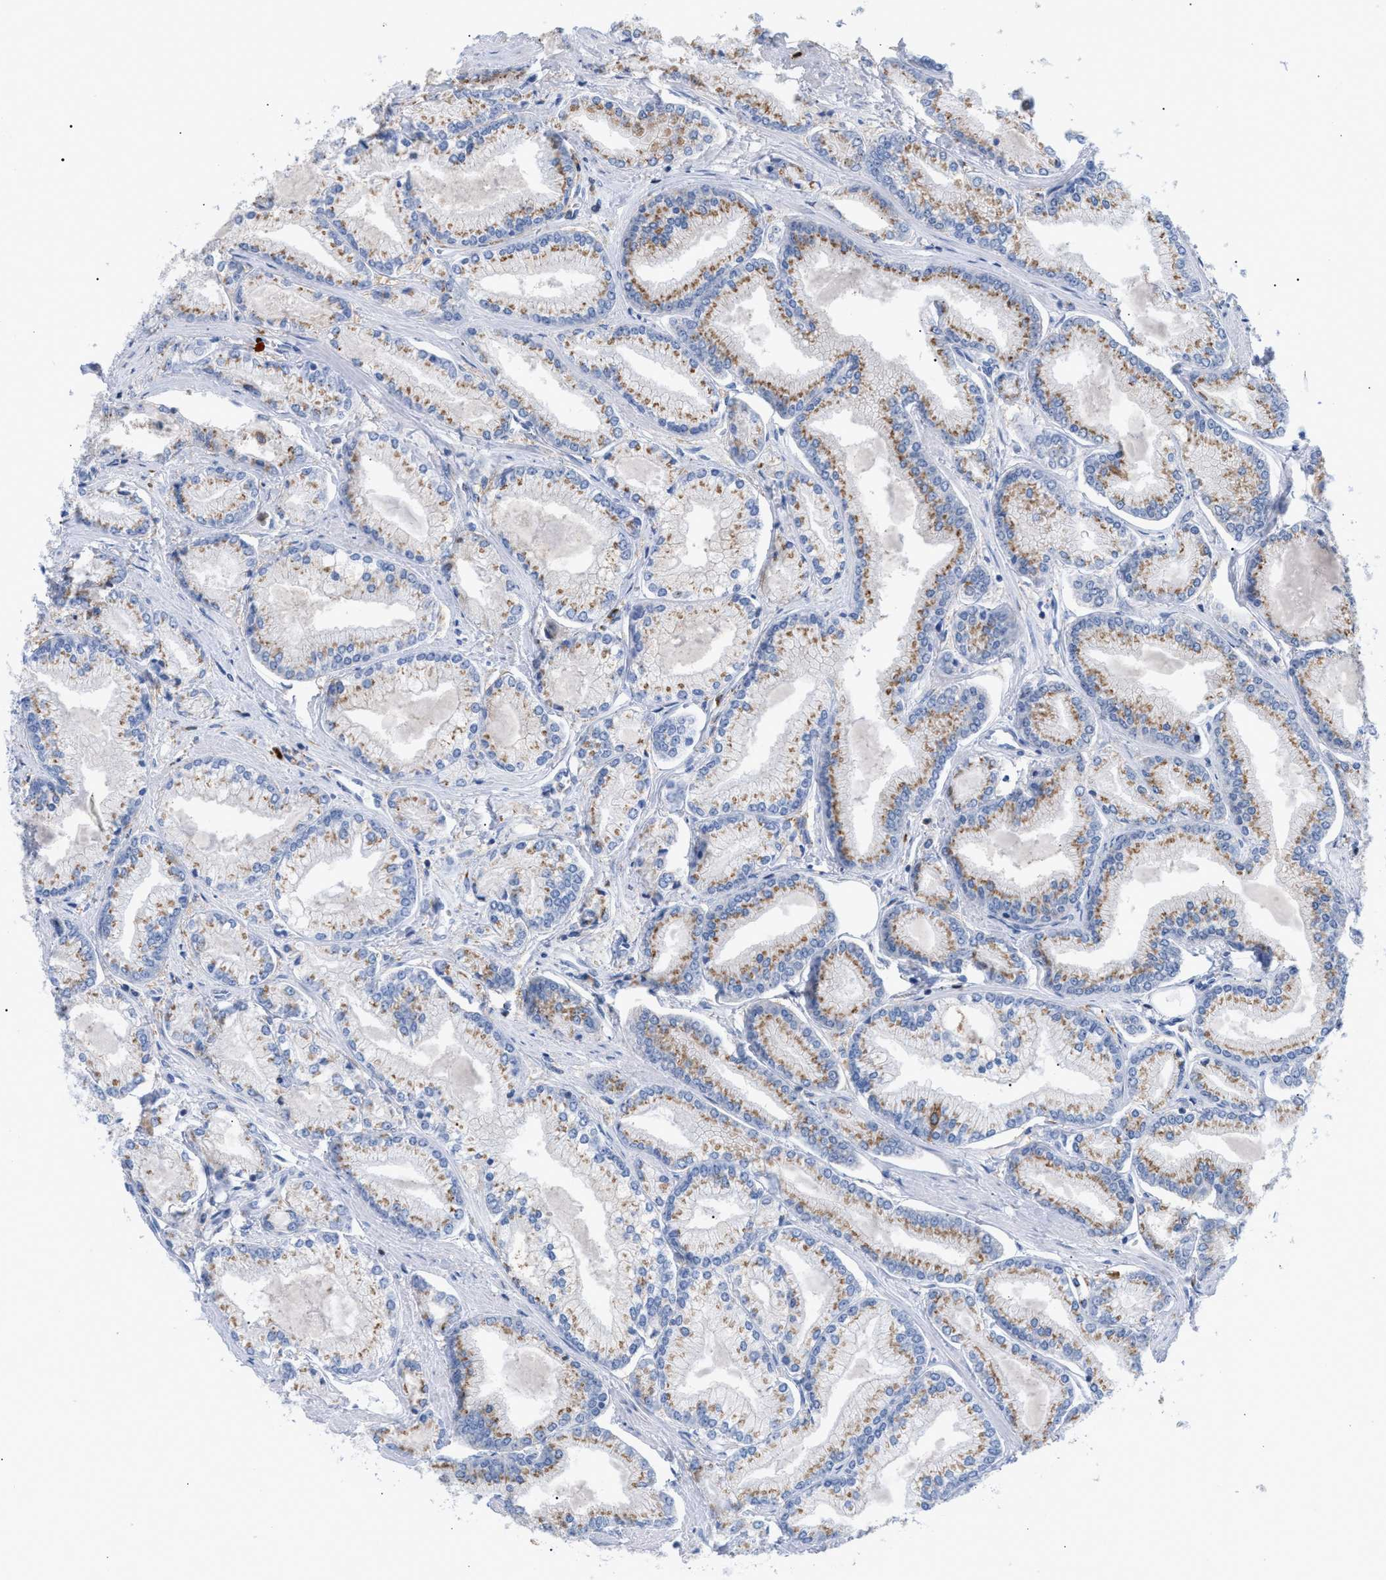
{"staining": {"intensity": "weak", "quantity": ">75%", "location": "cytoplasmic/membranous"}, "tissue": "prostate cancer", "cell_type": "Tumor cells", "image_type": "cancer", "snomed": [{"axis": "morphology", "description": "Adenocarcinoma, Low grade"}, {"axis": "topography", "description": "Prostate"}], "caption": "Immunohistochemical staining of prostate adenocarcinoma (low-grade) reveals weak cytoplasmic/membranous protein expression in about >75% of tumor cells.", "gene": "TACC3", "patient": {"sex": "male", "age": 52}}